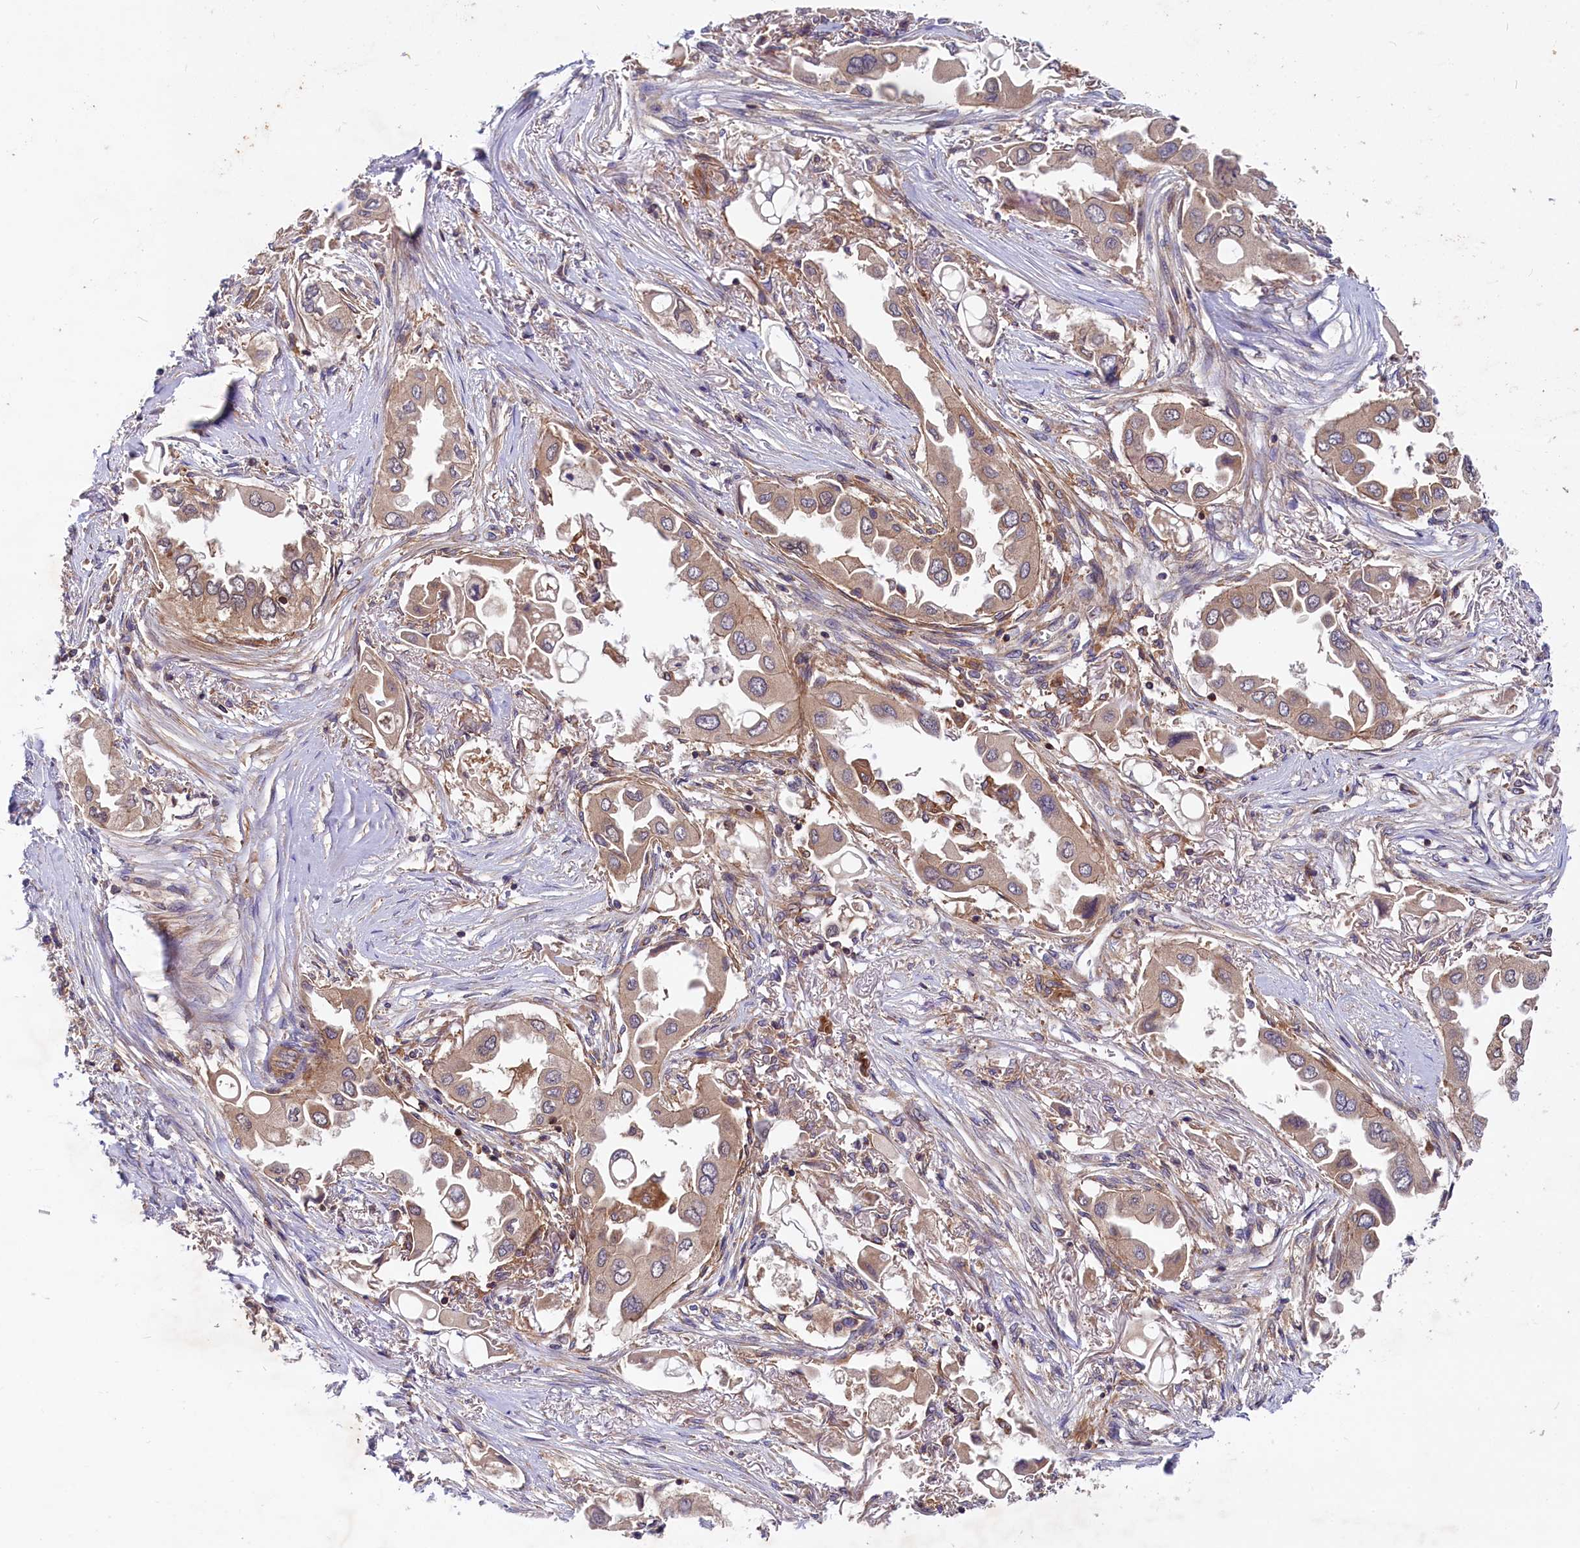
{"staining": {"intensity": "moderate", "quantity": "<25%", "location": "cytoplasmic/membranous"}, "tissue": "lung cancer", "cell_type": "Tumor cells", "image_type": "cancer", "snomed": [{"axis": "morphology", "description": "Adenocarcinoma, NOS"}, {"axis": "topography", "description": "Lung"}], "caption": "A high-resolution histopathology image shows immunohistochemistry staining of lung cancer, which shows moderate cytoplasmic/membranous positivity in approximately <25% of tumor cells.", "gene": "MYO9B", "patient": {"sex": "female", "age": 76}}